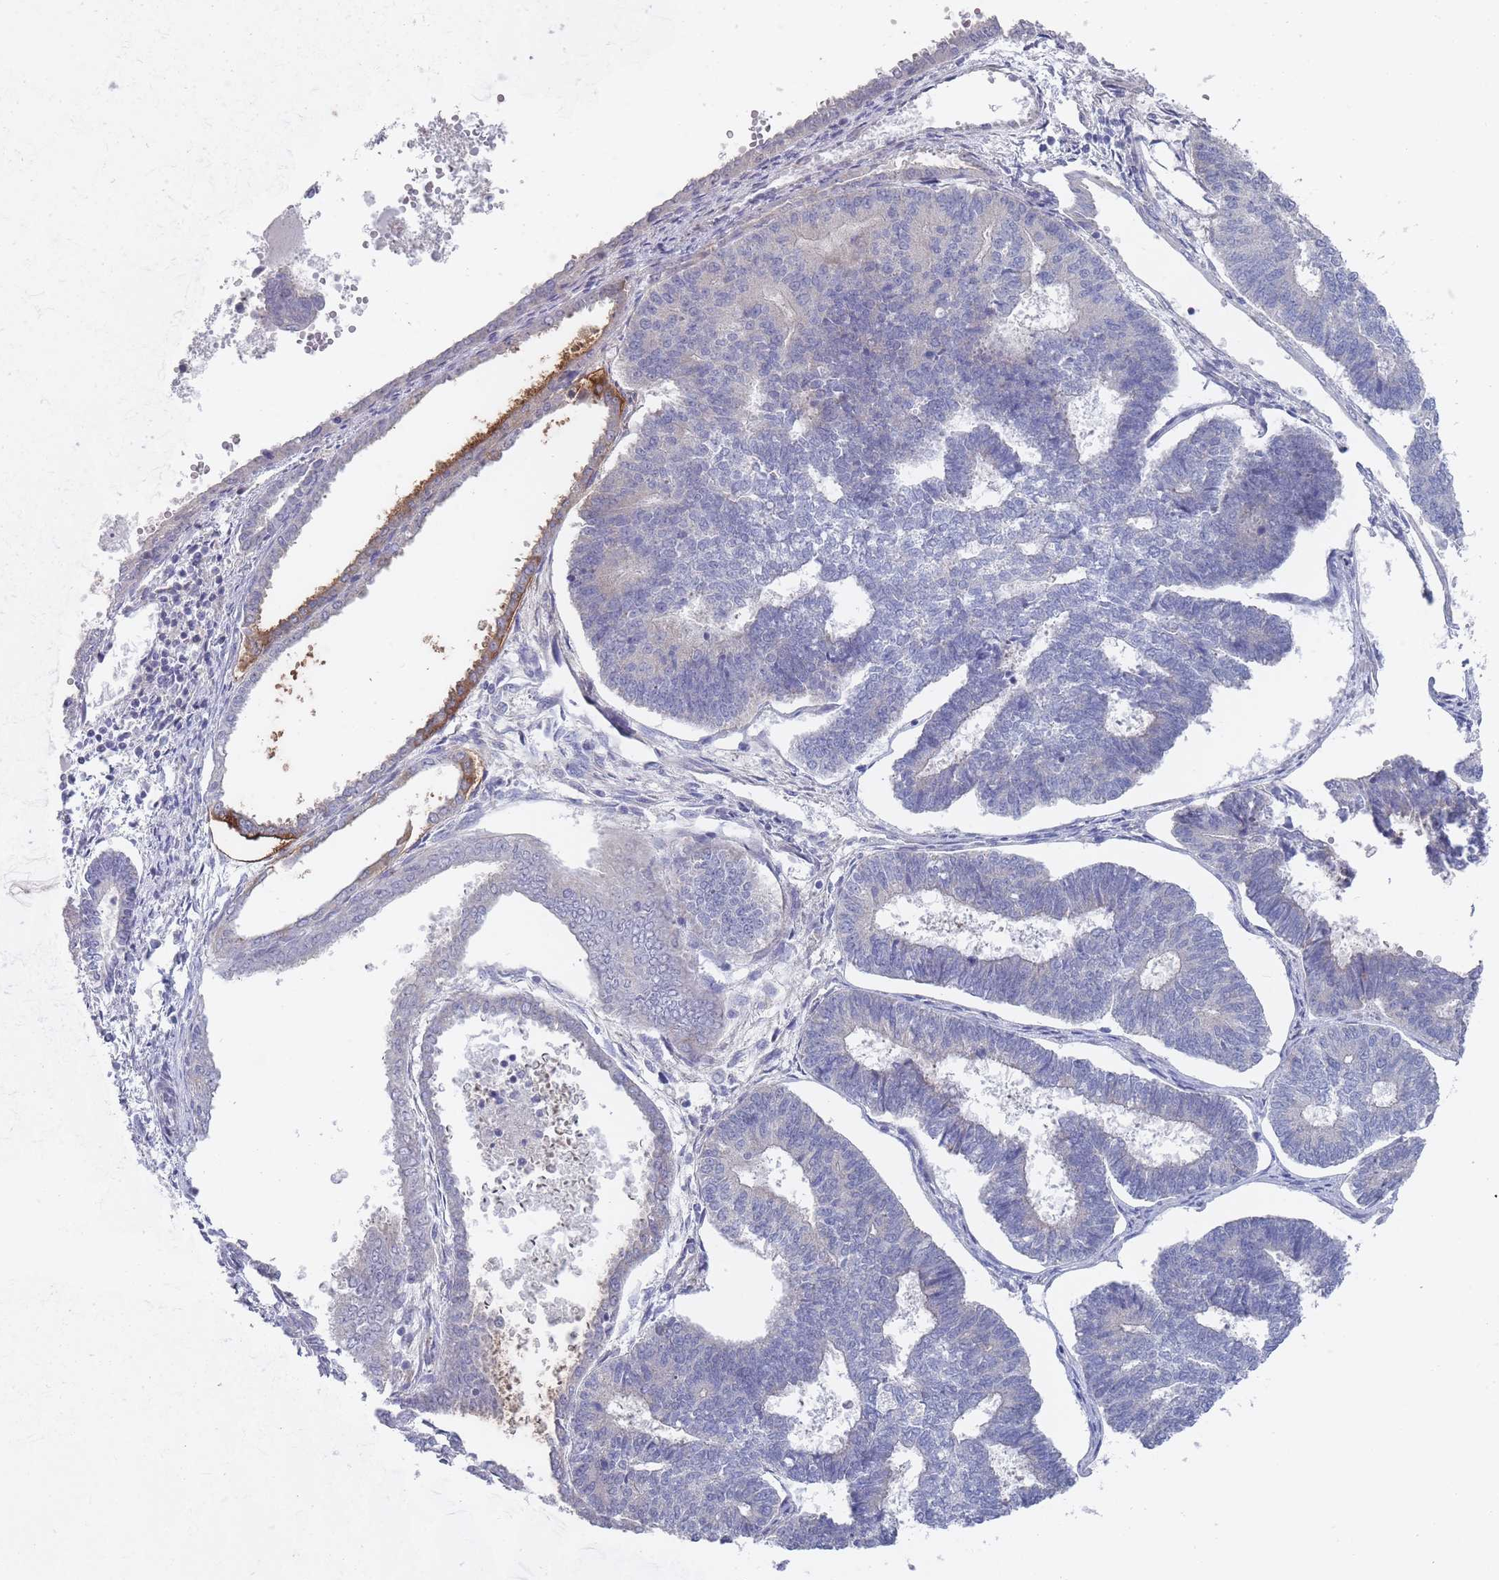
{"staining": {"intensity": "negative", "quantity": "none", "location": "none"}, "tissue": "endometrial cancer", "cell_type": "Tumor cells", "image_type": "cancer", "snomed": [{"axis": "morphology", "description": "Adenocarcinoma, NOS"}, {"axis": "topography", "description": "Endometrium"}], "caption": "IHC image of neoplastic tissue: endometrial cancer stained with DAB exhibits no significant protein positivity in tumor cells. (IHC, brightfield microscopy, high magnification).", "gene": "PIGU", "patient": {"sex": "female", "age": 70}}